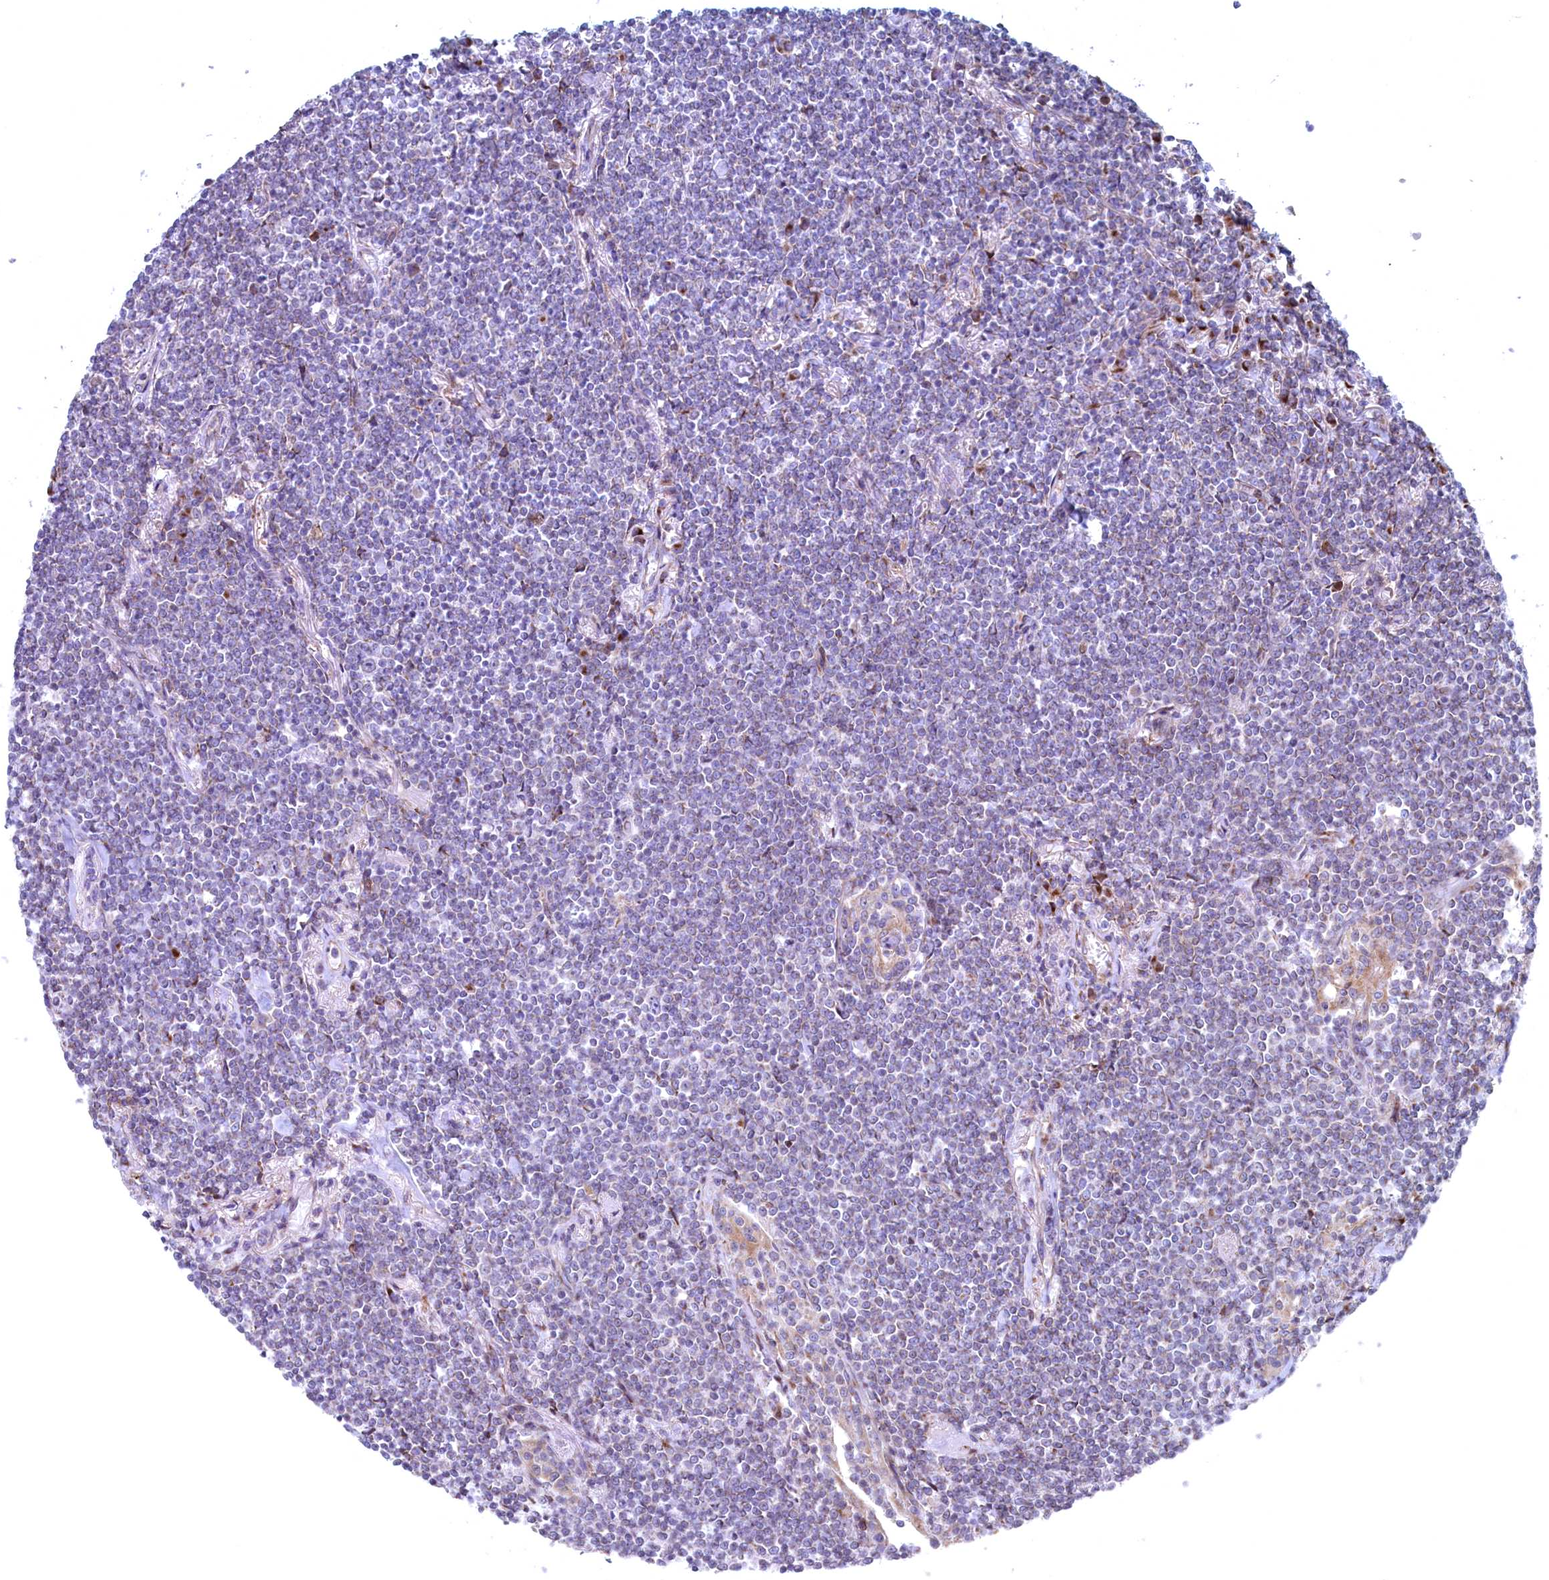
{"staining": {"intensity": "negative", "quantity": "none", "location": "none"}, "tissue": "lymphoma", "cell_type": "Tumor cells", "image_type": "cancer", "snomed": [{"axis": "morphology", "description": "Malignant lymphoma, non-Hodgkin's type, Low grade"}, {"axis": "topography", "description": "Lung"}], "caption": "Human malignant lymphoma, non-Hodgkin's type (low-grade) stained for a protein using immunohistochemistry demonstrates no positivity in tumor cells.", "gene": "MTFMT", "patient": {"sex": "female", "age": 71}}